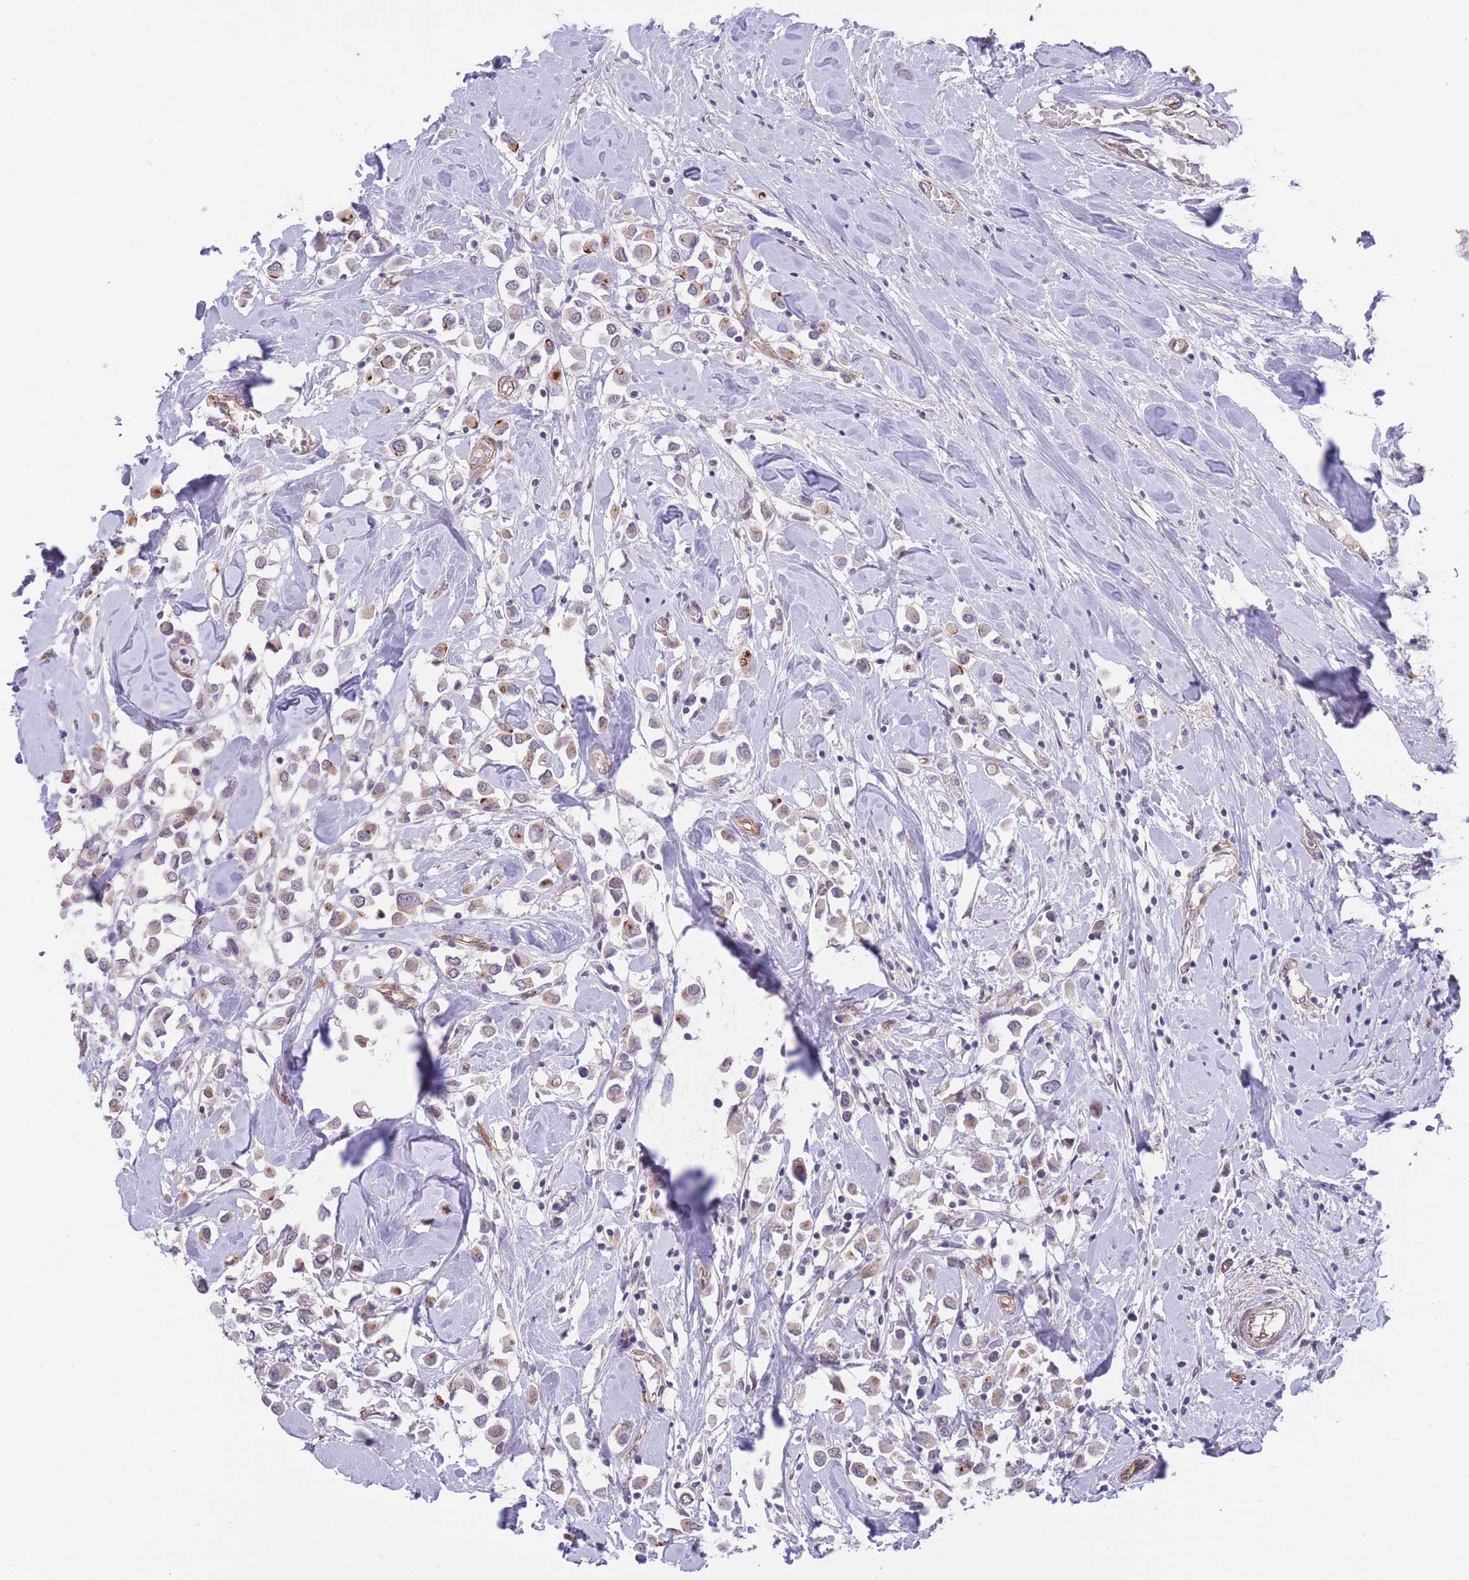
{"staining": {"intensity": "weak", "quantity": "25%-75%", "location": "cytoplasmic/membranous"}, "tissue": "breast cancer", "cell_type": "Tumor cells", "image_type": "cancer", "snomed": [{"axis": "morphology", "description": "Duct carcinoma"}, {"axis": "topography", "description": "Breast"}], "caption": "A brown stain labels weak cytoplasmic/membranous positivity of a protein in breast cancer tumor cells.", "gene": "QTRT1", "patient": {"sex": "female", "age": 61}}